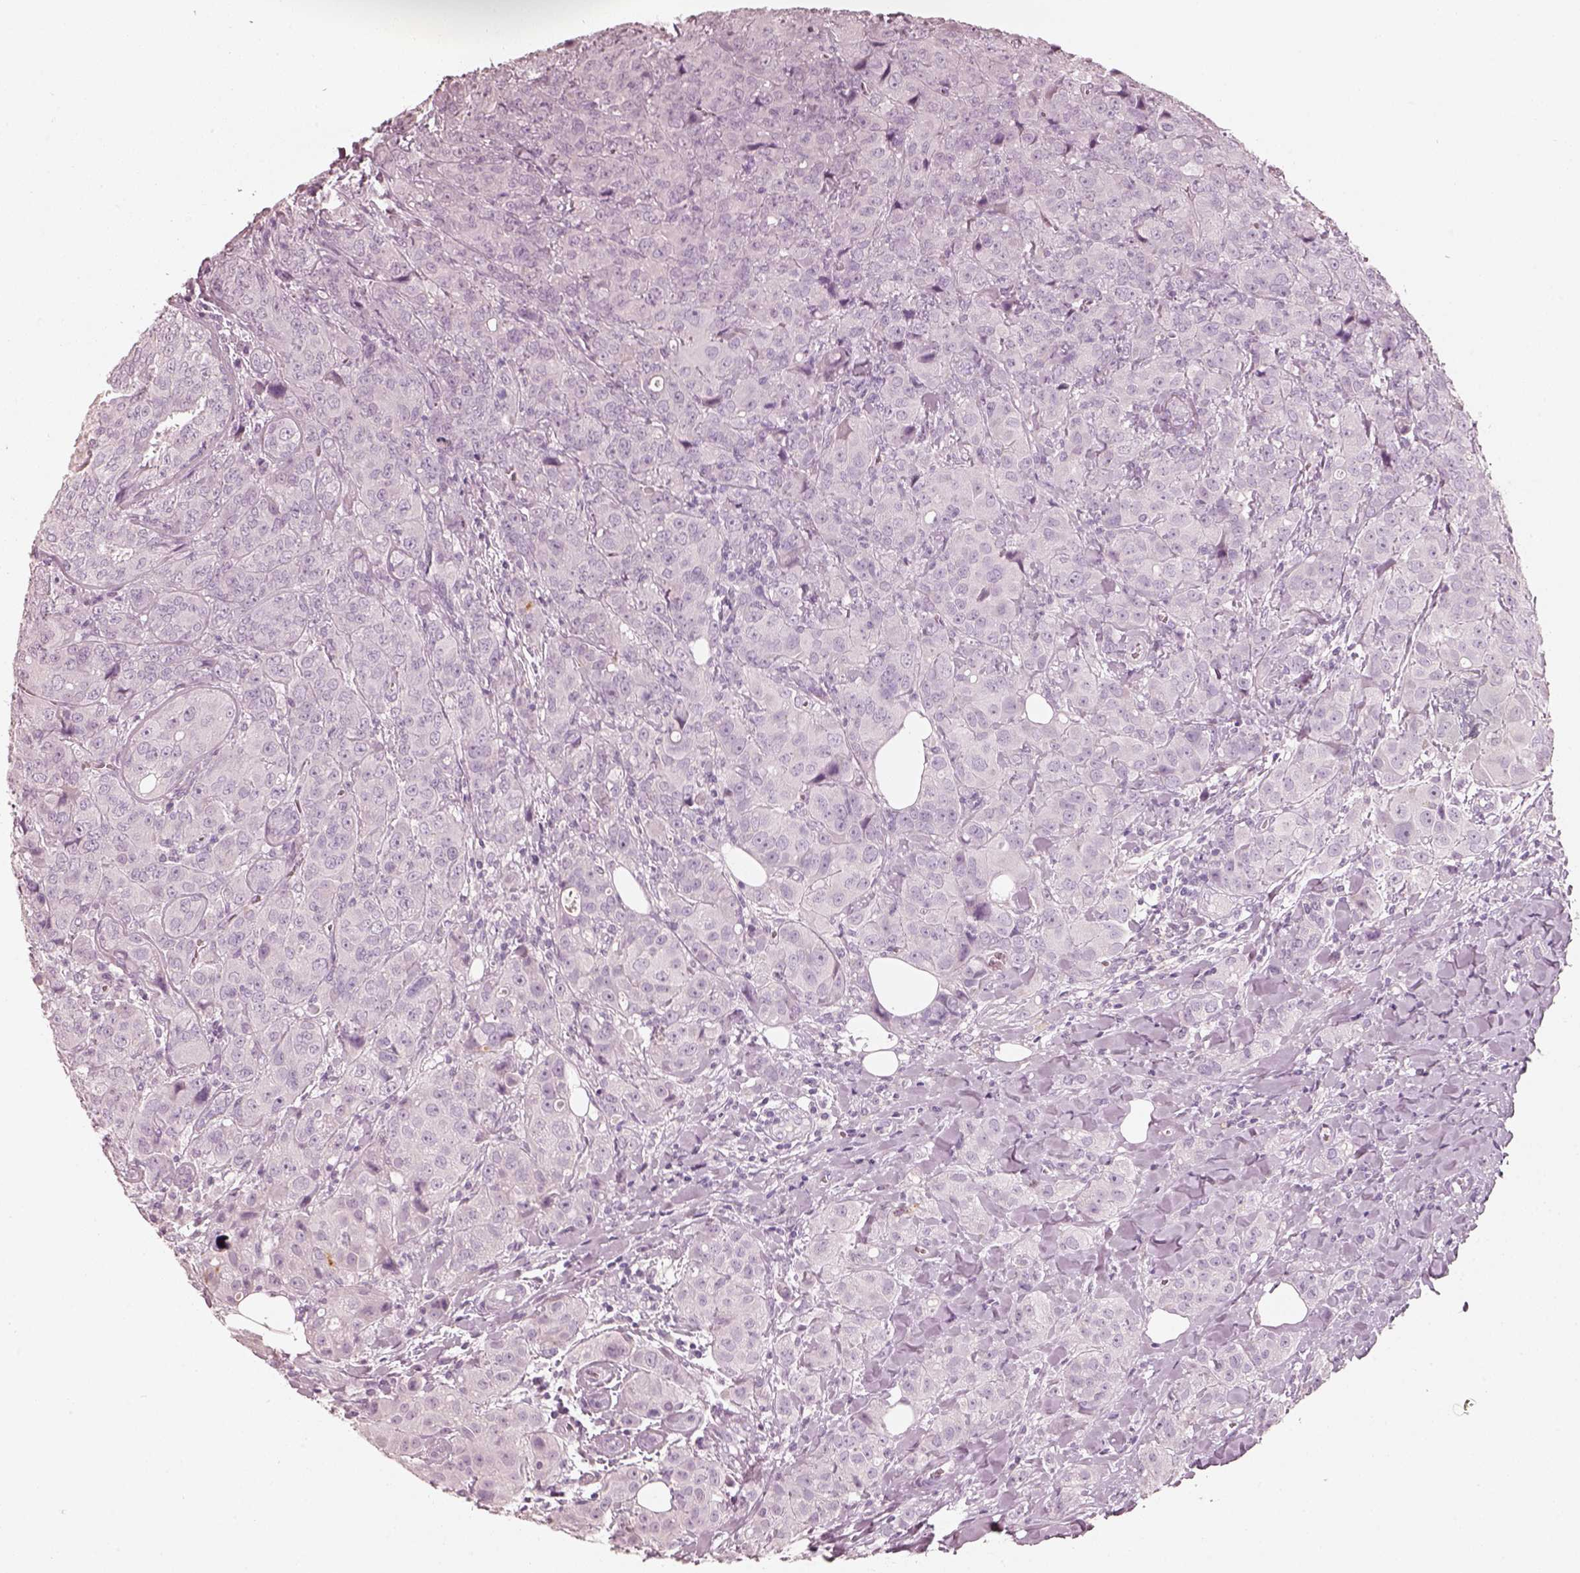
{"staining": {"intensity": "negative", "quantity": "none", "location": "none"}, "tissue": "breast cancer", "cell_type": "Tumor cells", "image_type": "cancer", "snomed": [{"axis": "morphology", "description": "Duct carcinoma"}, {"axis": "topography", "description": "Breast"}], "caption": "This is an immunohistochemistry (IHC) micrograph of breast intraductal carcinoma. There is no expression in tumor cells.", "gene": "R3HDML", "patient": {"sex": "female", "age": 43}}